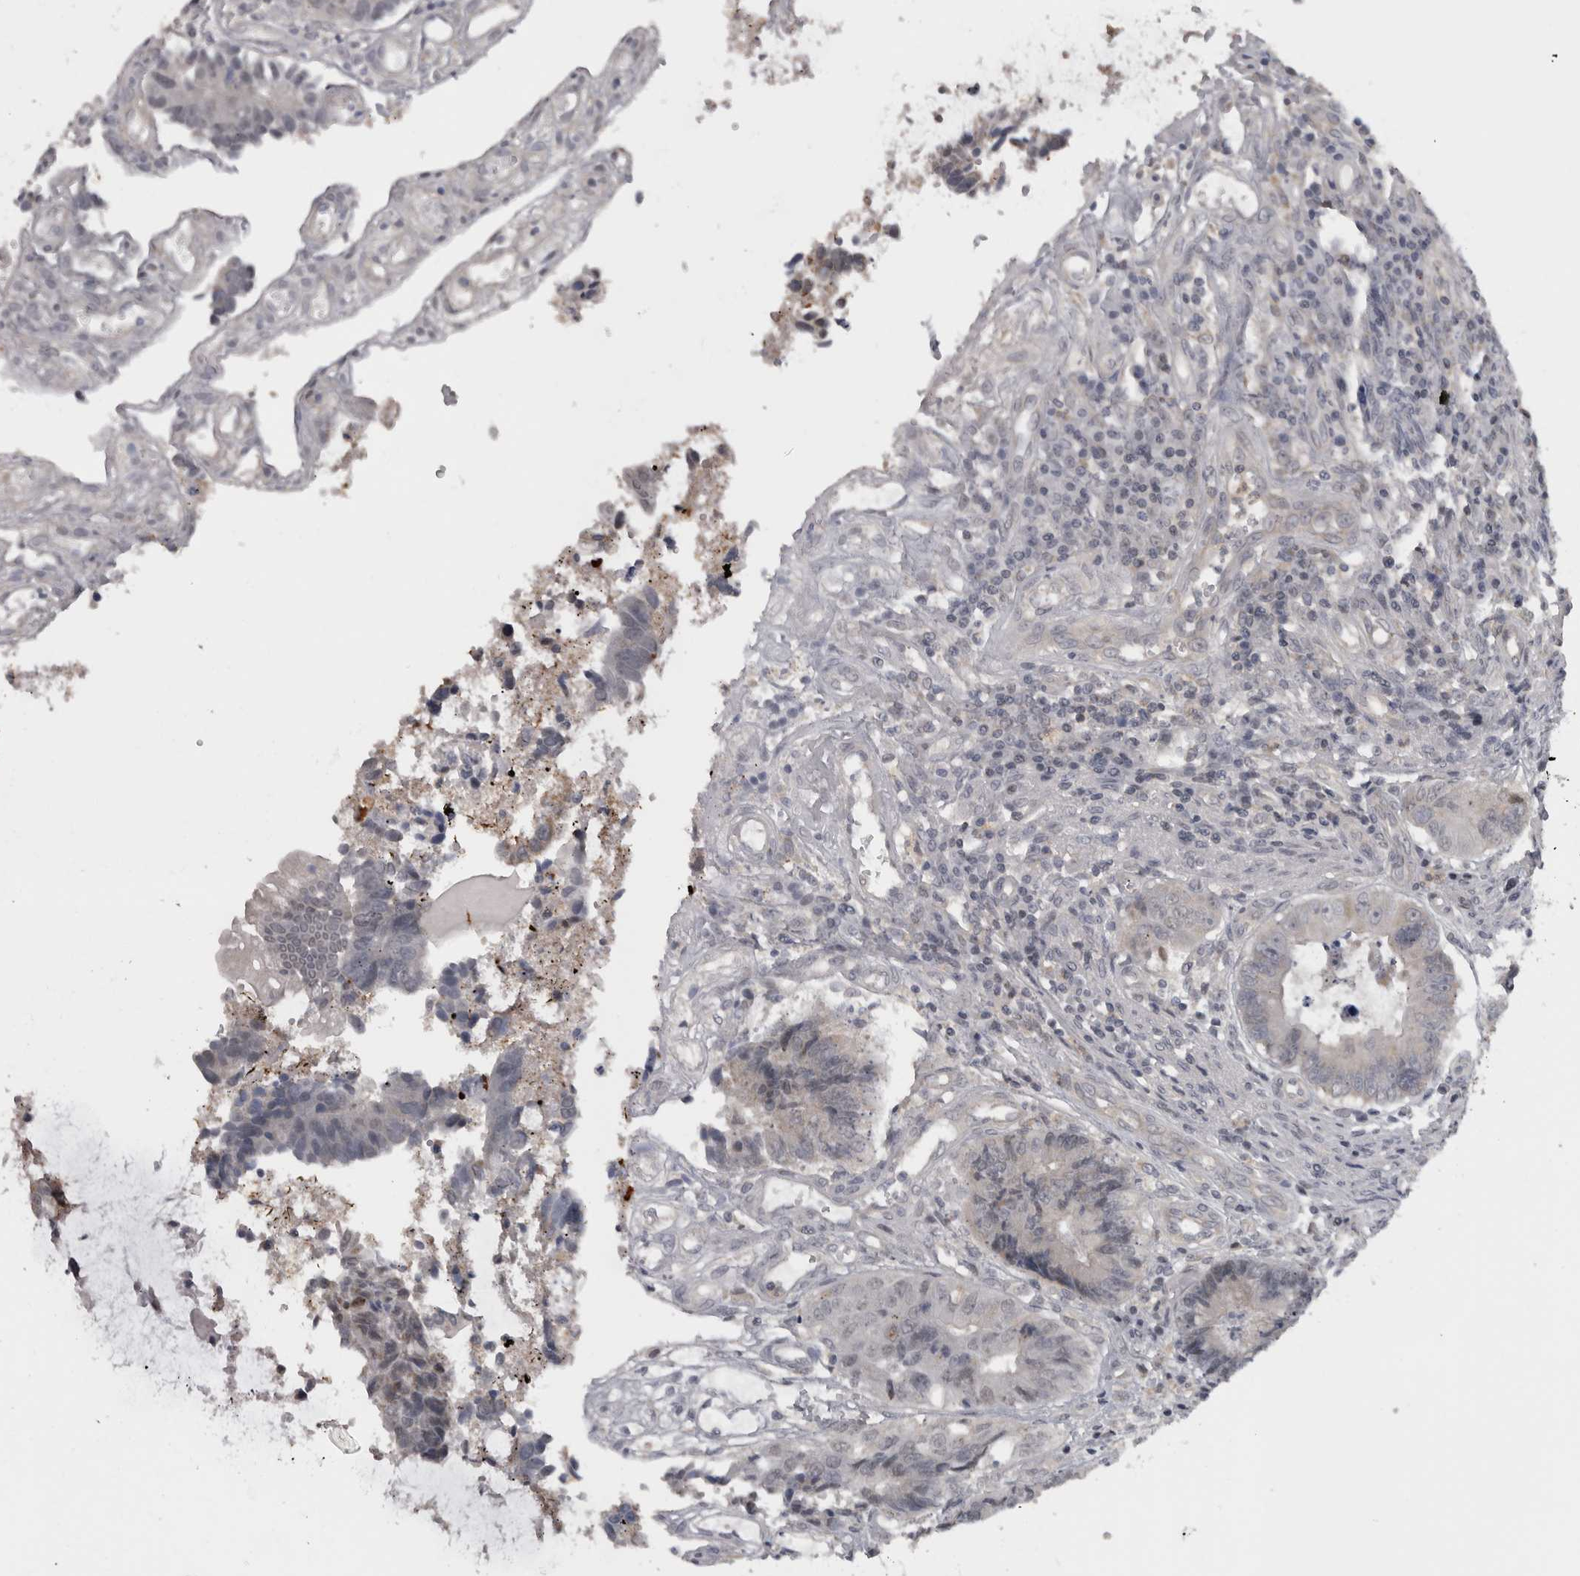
{"staining": {"intensity": "weak", "quantity": "<25%", "location": "cytoplasmic/membranous"}, "tissue": "colorectal cancer", "cell_type": "Tumor cells", "image_type": "cancer", "snomed": [{"axis": "morphology", "description": "Adenocarcinoma, NOS"}, {"axis": "topography", "description": "Rectum"}], "caption": "The photomicrograph demonstrates no staining of tumor cells in colorectal cancer (adenocarcinoma).", "gene": "PPP1R12B", "patient": {"sex": "male", "age": 84}}